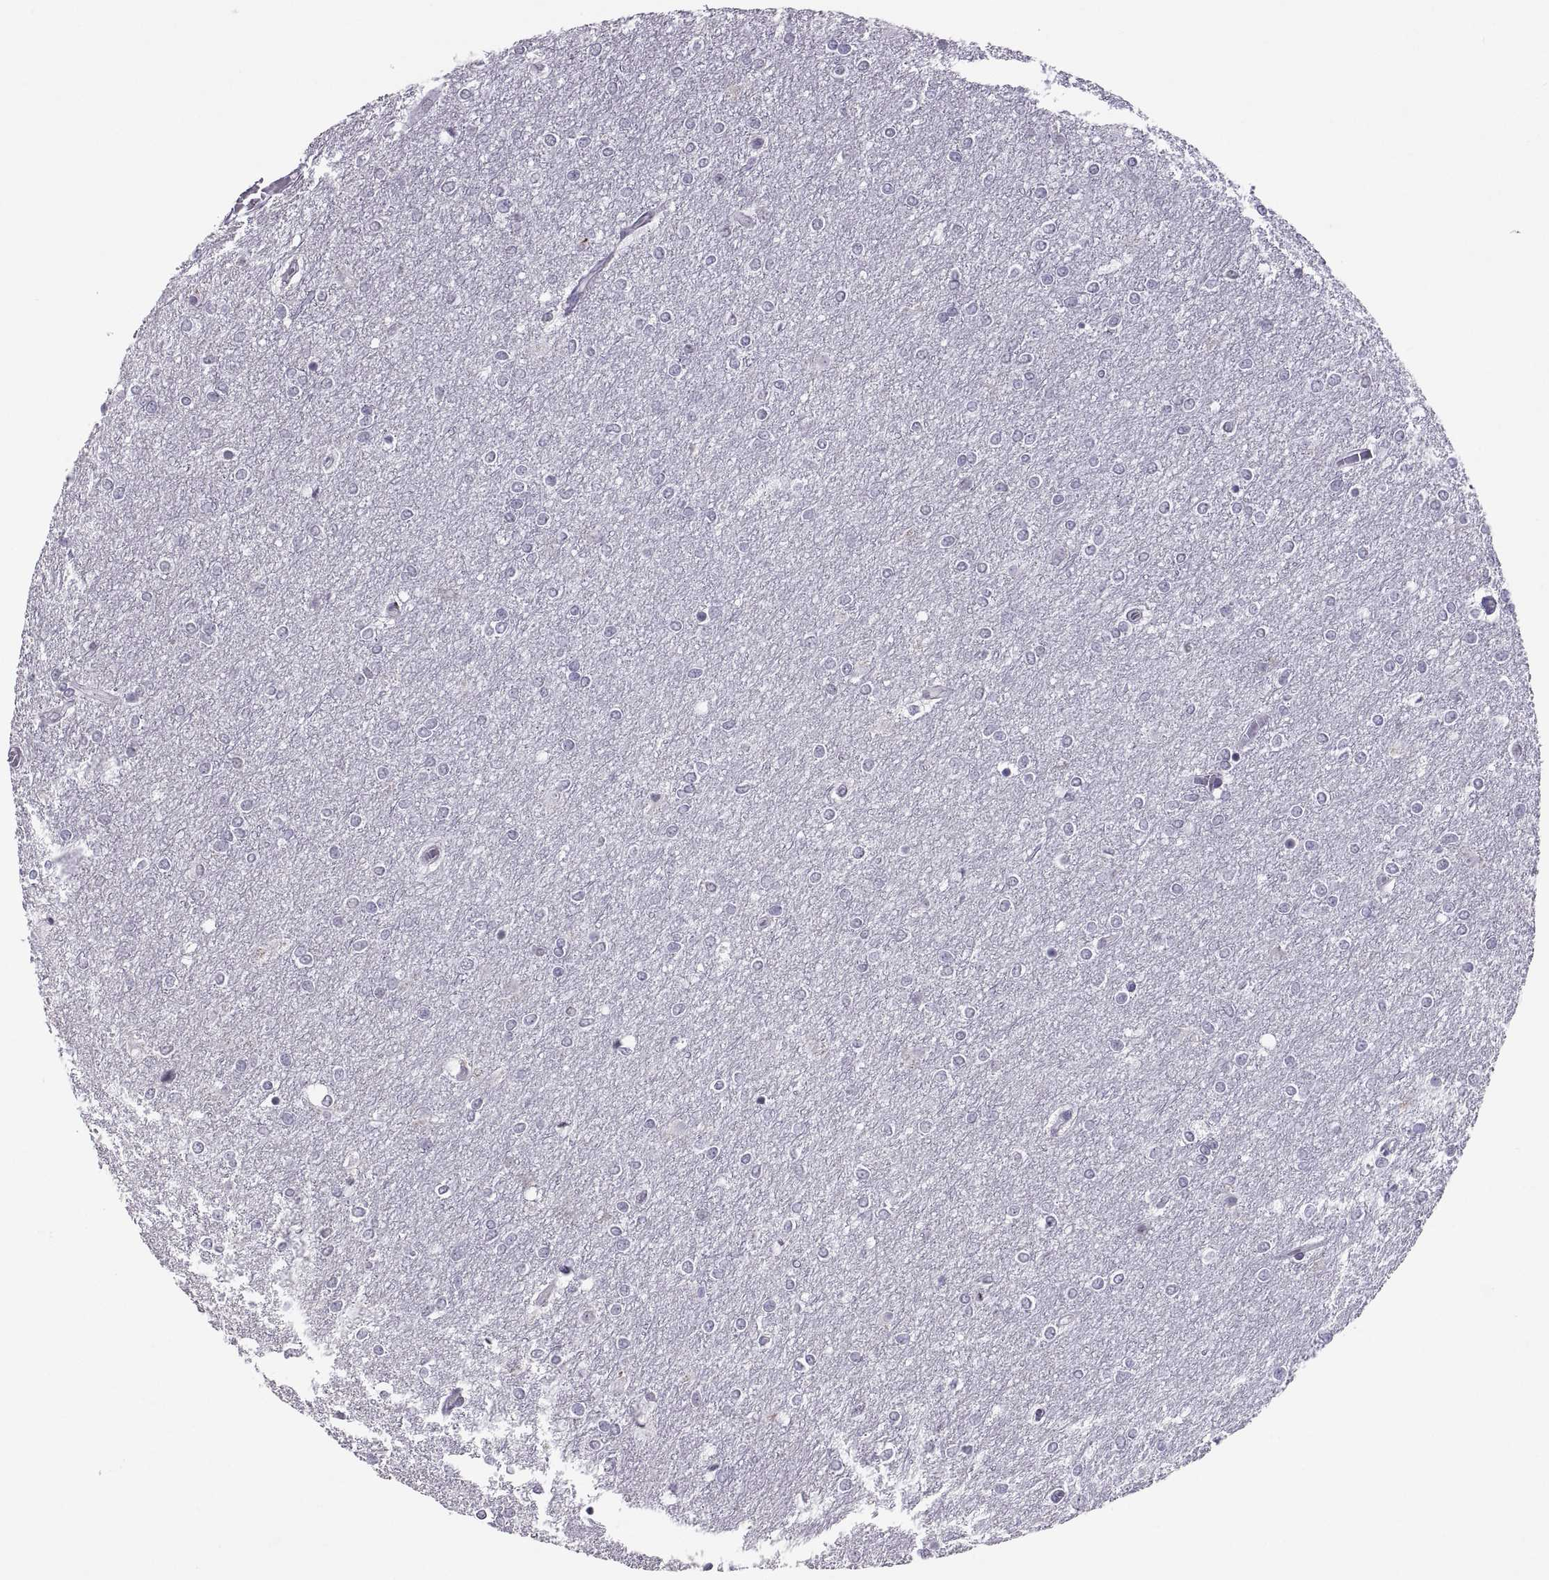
{"staining": {"intensity": "negative", "quantity": "none", "location": "none"}, "tissue": "glioma", "cell_type": "Tumor cells", "image_type": "cancer", "snomed": [{"axis": "morphology", "description": "Glioma, malignant, High grade"}, {"axis": "topography", "description": "Brain"}], "caption": "Glioma stained for a protein using immunohistochemistry shows no staining tumor cells.", "gene": "KRT77", "patient": {"sex": "female", "age": 61}}